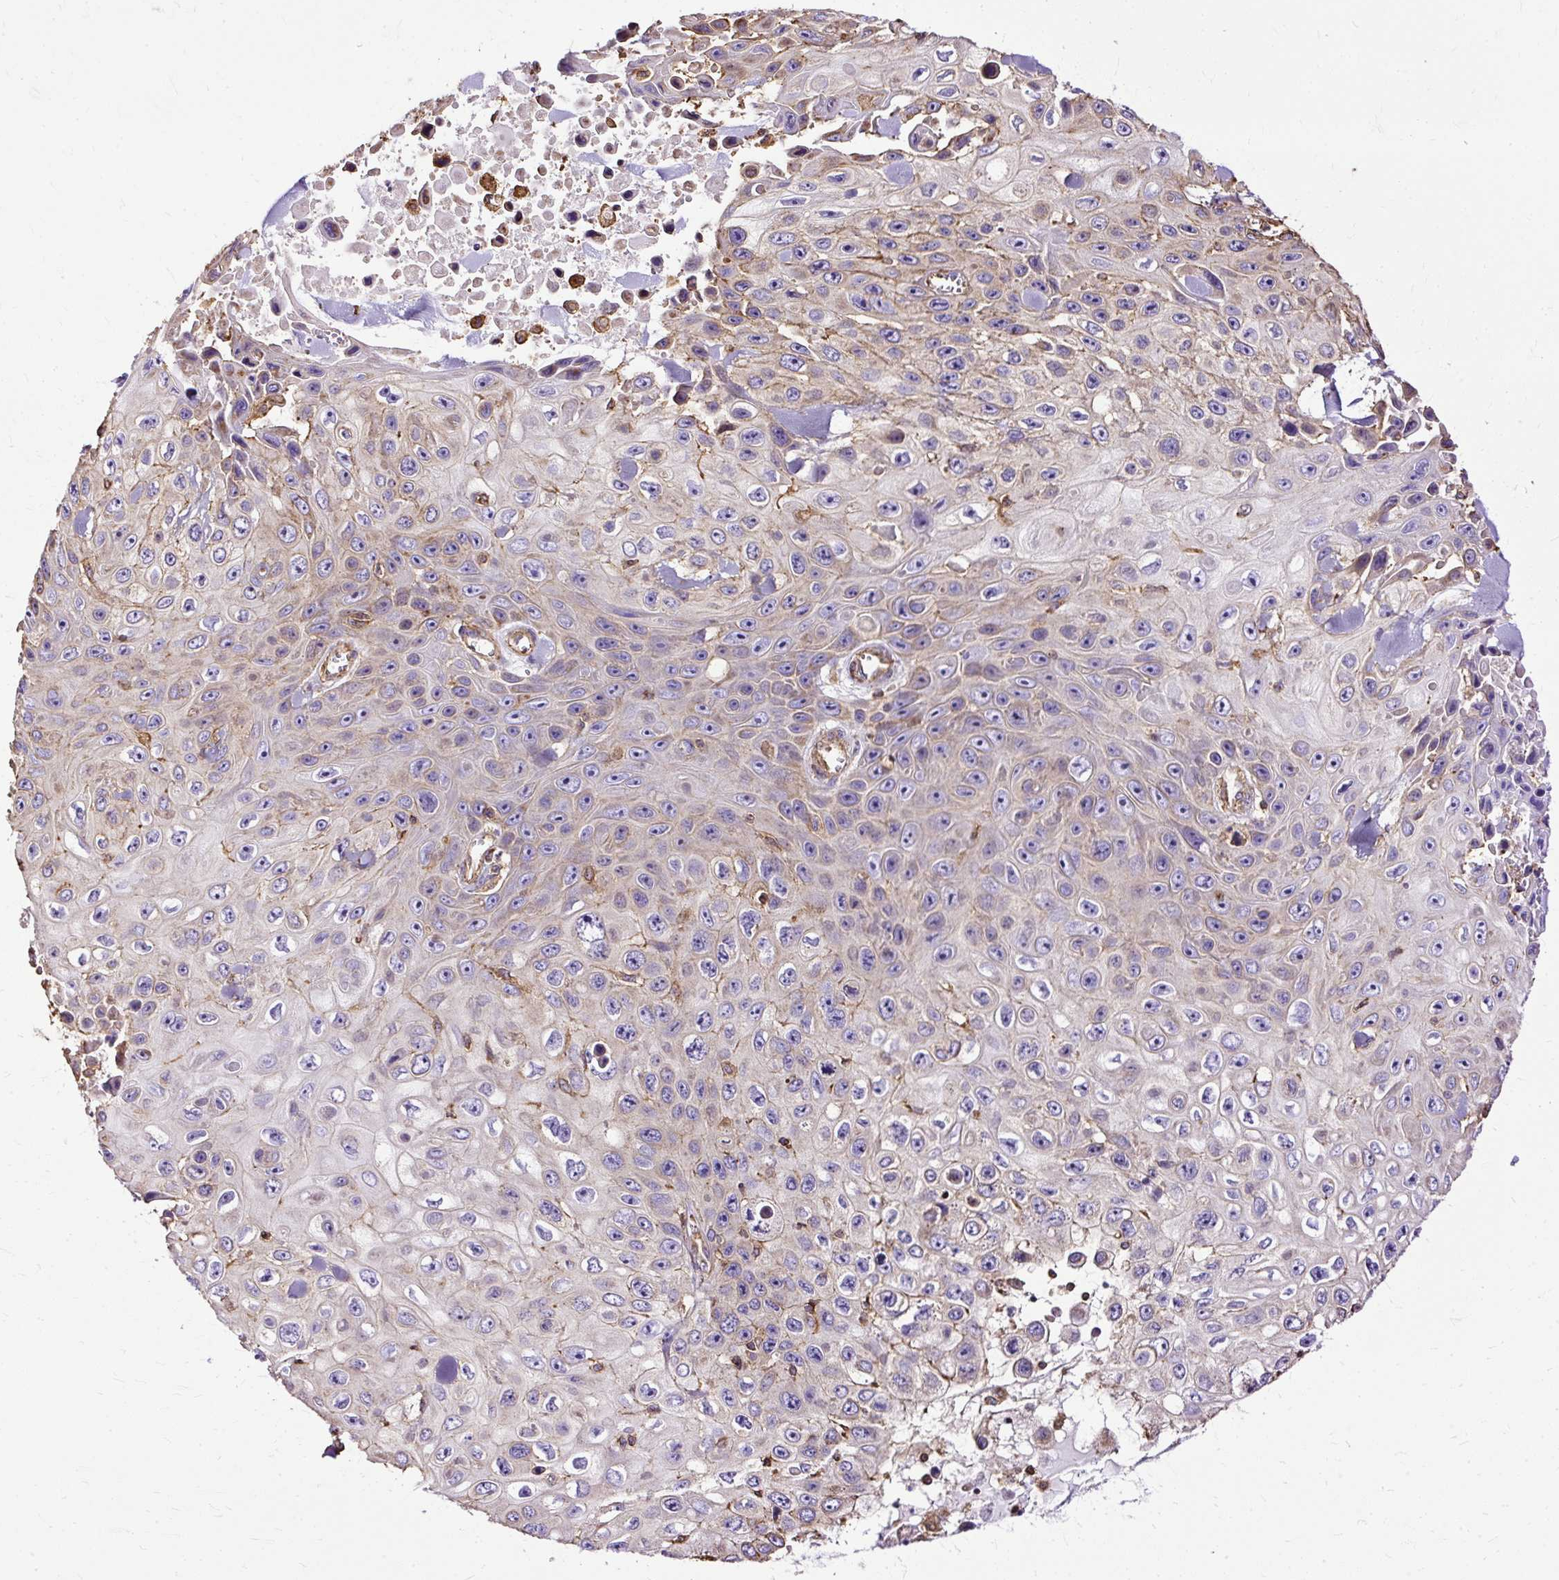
{"staining": {"intensity": "weak", "quantity": "<25%", "location": "cytoplasmic/membranous"}, "tissue": "skin cancer", "cell_type": "Tumor cells", "image_type": "cancer", "snomed": [{"axis": "morphology", "description": "Squamous cell carcinoma, NOS"}, {"axis": "topography", "description": "Skin"}], "caption": "DAB immunohistochemical staining of human squamous cell carcinoma (skin) reveals no significant positivity in tumor cells. Brightfield microscopy of immunohistochemistry stained with DAB (3,3'-diaminobenzidine) (brown) and hematoxylin (blue), captured at high magnification.", "gene": "KLHL11", "patient": {"sex": "male", "age": 82}}